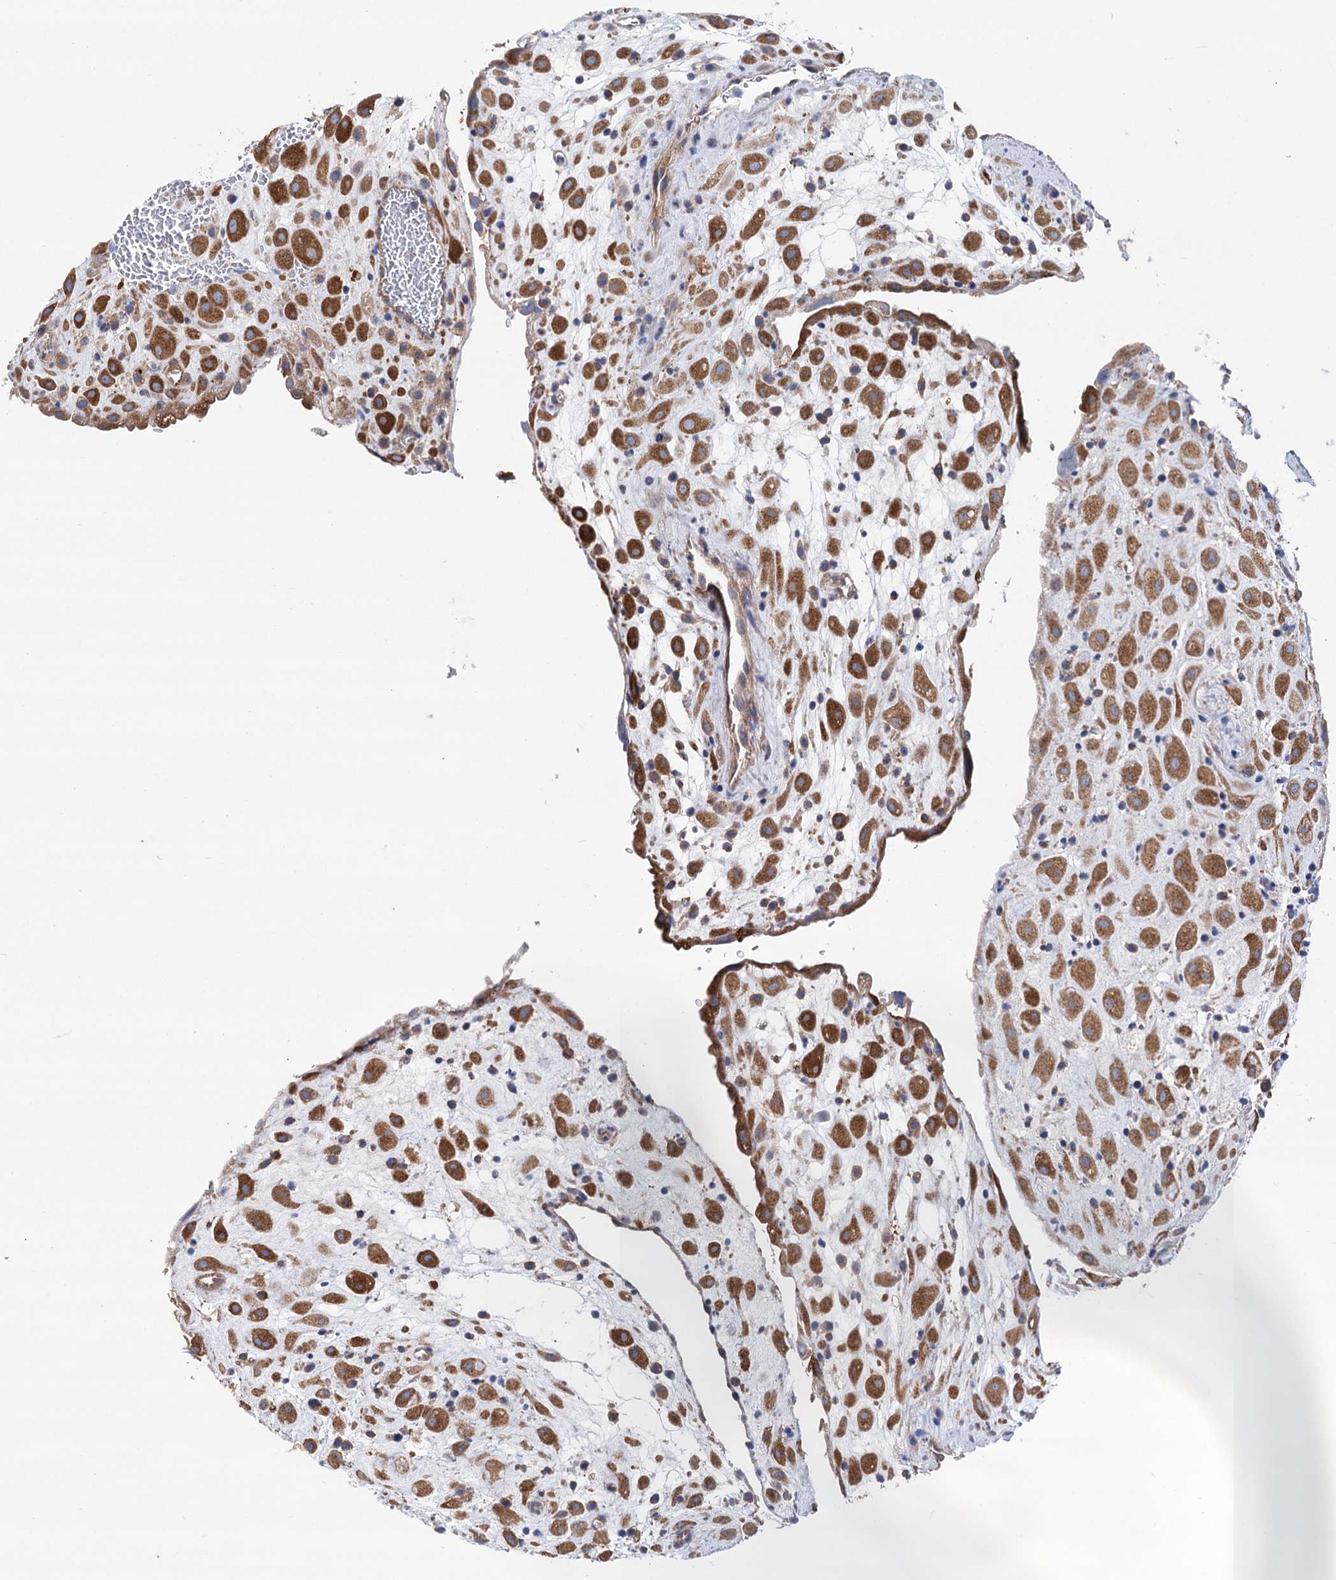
{"staining": {"intensity": "strong", "quantity": ">75%", "location": "cytoplasmic/membranous"}, "tissue": "placenta", "cell_type": "Decidual cells", "image_type": "normal", "snomed": [{"axis": "morphology", "description": "Normal tissue, NOS"}, {"axis": "topography", "description": "Placenta"}], "caption": "Protein staining reveals strong cytoplasmic/membranous staining in approximately >75% of decidual cells in normal placenta. (DAB (3,3'-diaminobenzidine) = brown stain, brightfield microscopy at high magnification).", "gene": "ZNRD2", "patient": {"sex": "female", "age": 35}}